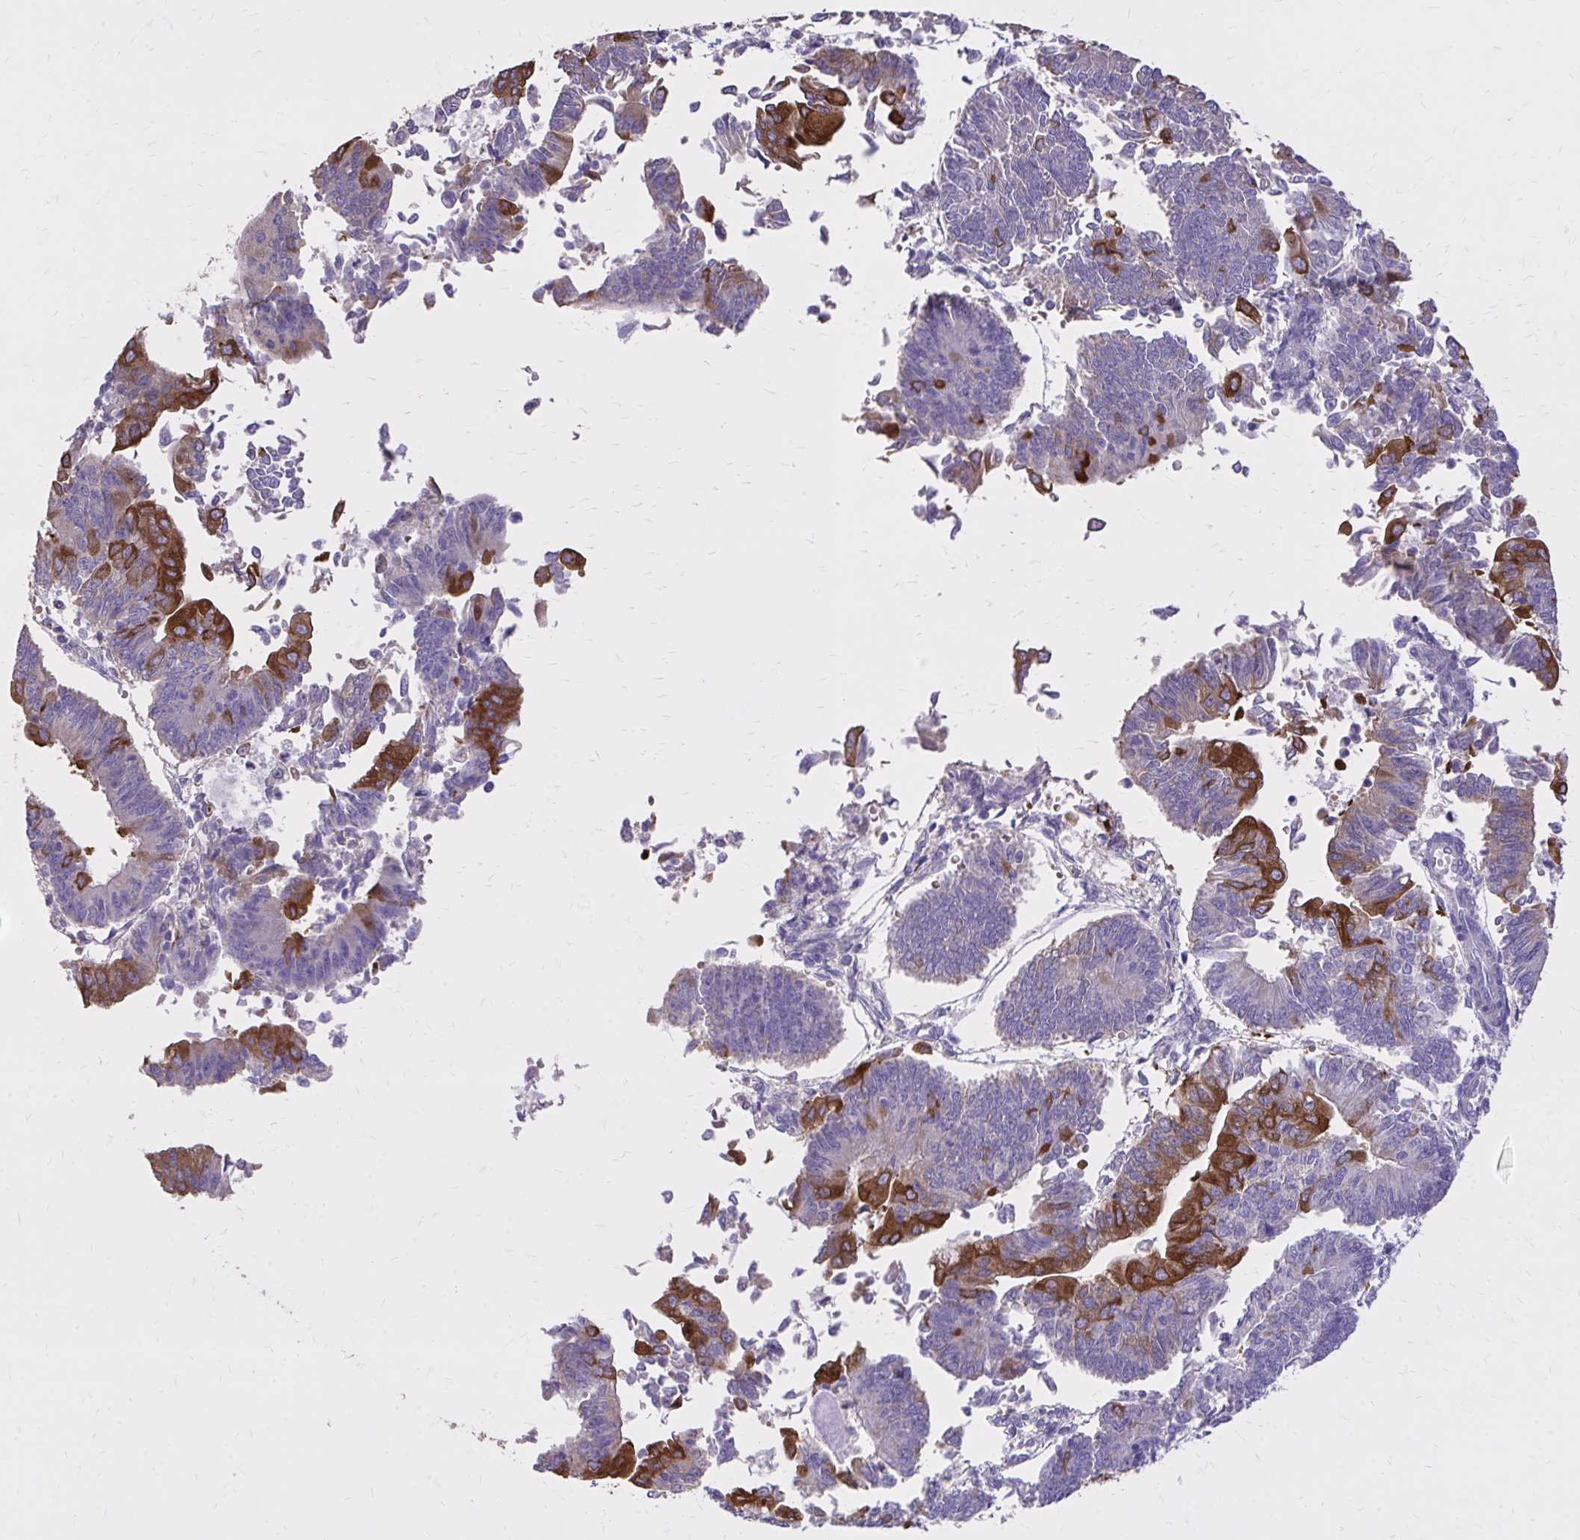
{"staining": {"intensity": "strong", "quantity": "<25%", "location": "cytoplasmic/membranous"}, "tissue": "endometrial cancer", "cell_type": "Tumor cells", "image_type": "cancer", "snomed": [{"axis": "morphology", "description": "Adenocarcinoma, NOS"}, {"axis": "topography", "description": "Endometrium"}], "caption": "Immunohistochemistry (IHC) photomicrograph of neoplastic tissue: human endometrial adenocarcinoma stained using immunohistochemistry demonstrates medium levels of strong protein expression localized specifically in the cytoplasmic/membranous of tumor cells, appearing as a cytoplasmic/membranous brown color.", "gene": "EPB41L1", "patient": {"sex": "female", "age": 65}}